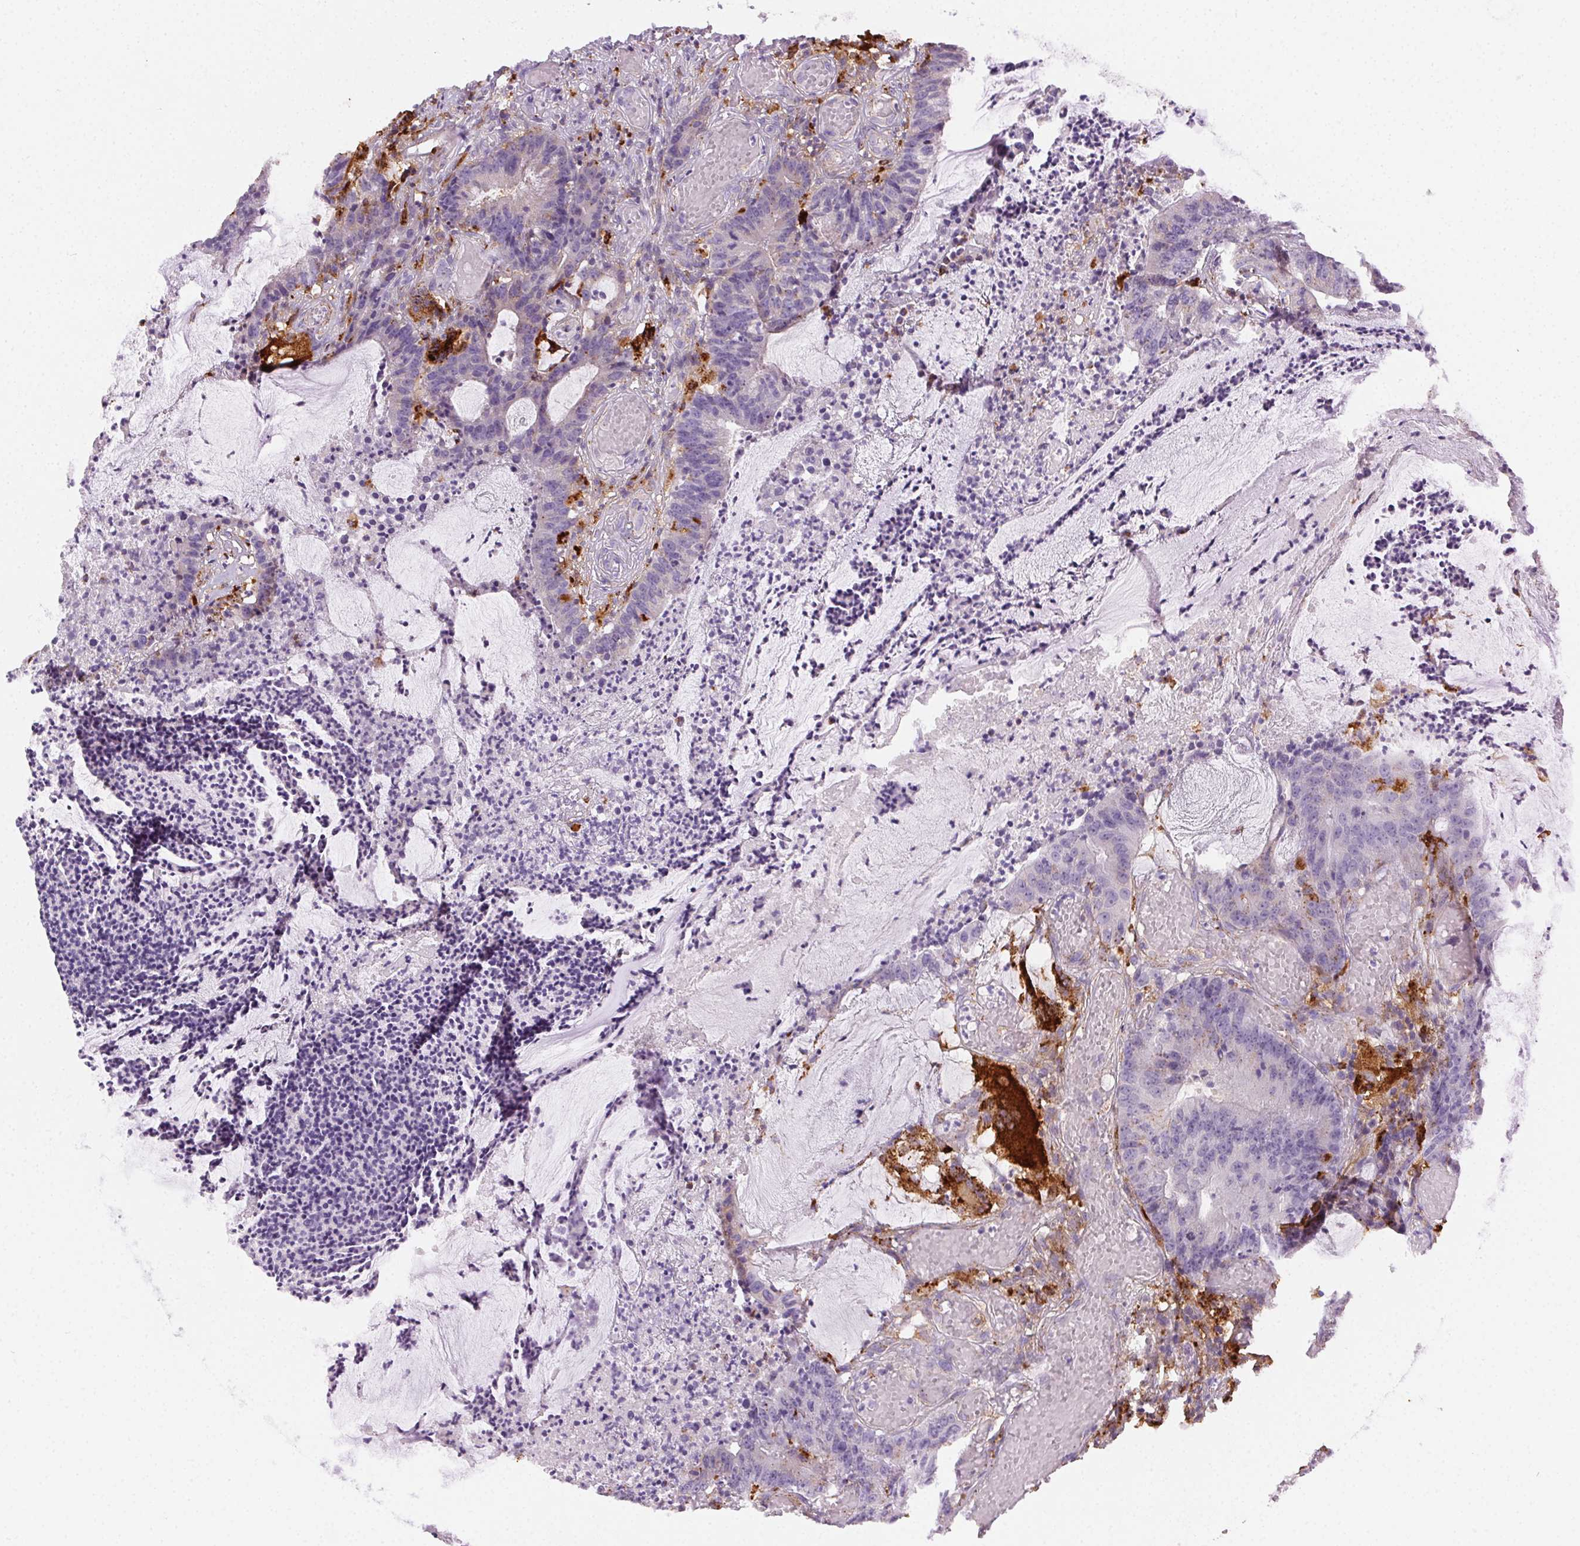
{"staining": {"intensity": "negative", "quantity": "none", "location": "none"}, "tissue": "colorectal cancer", "cell_type": "Tumor cells", "image_type": "cancer", "snomed": [{"axis": "morphology", "description": "Adenocarcinoma, NOS"}, {"axis": "topography", "description": "Colon"}], "caption": "DAB immunohistochemical staining of adenocarcinoma (colorectal) exhibits no significant positivity in tumor cells.", "gene": "SCPEP1", "patient": {"sex": "female", "age": 78}}